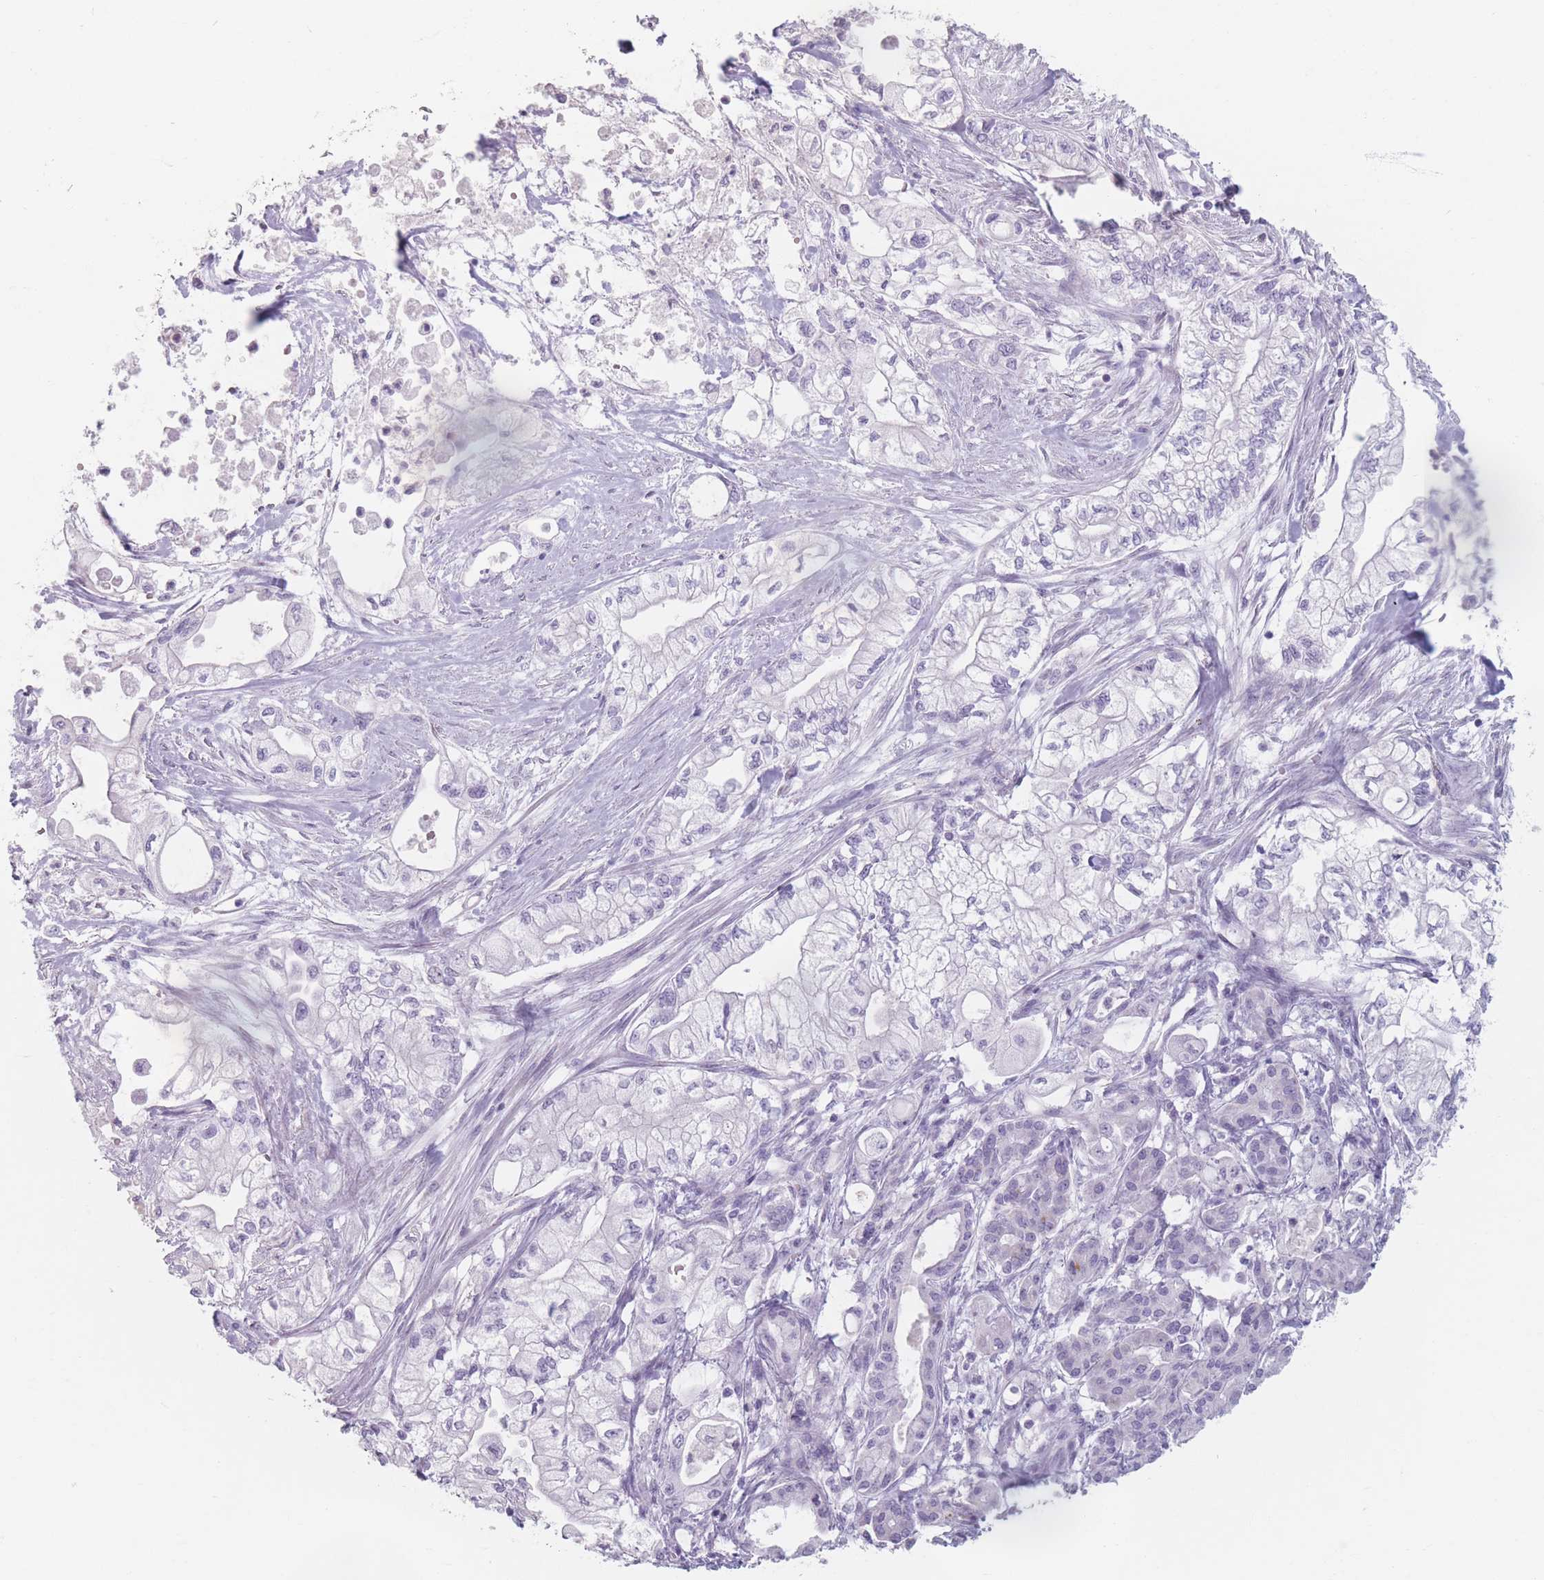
{"staining": {"intensity": "negative", "quantity": "none", "location": "none"}, "tissue": "pancreatic cancer", "cell_type": "Tumor cells", "image_type": "cancer", "snomed": [{"axis": "morphology", "description": "Adenocarcinoma, NOS"}, {"axis": "topography", "description": "Pancreas"}], "caption": "Tumor cells are negative for brown protein staining in pancreatic cancer (adenocarcinoma).", "gene": "PIGM", "patient": {"sex": "male", "age": 79}}